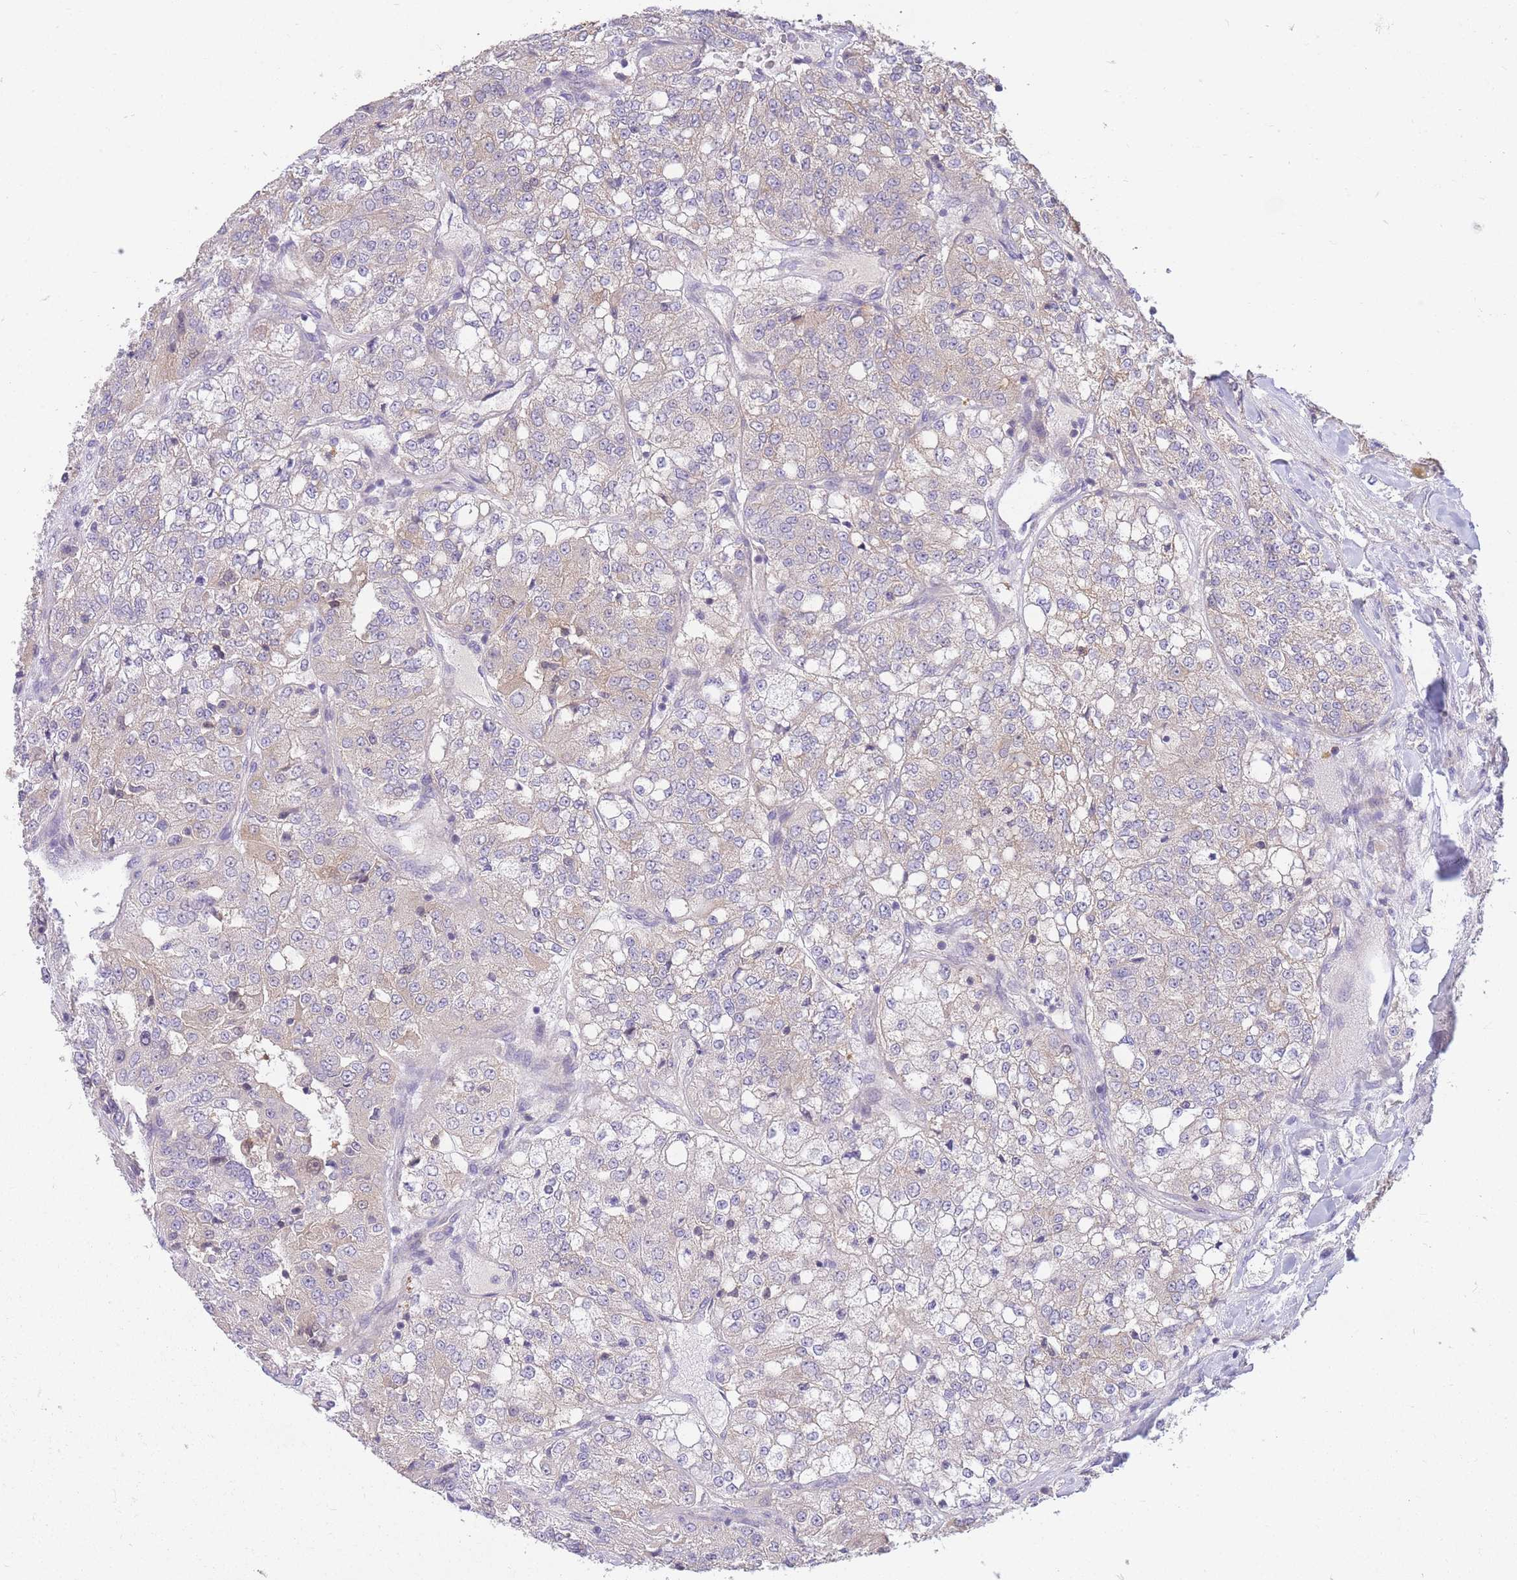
{"staining": {"intensity": "negative", "quantity": "none", "location": "none"}, "tissue": "renal cancer", "cell_type": "Tumor cells", "image_type": "cancer", "snomed": [{"axis": "morphology", "description": "Adenocarcinoma, NOS"}, {"axis": "topography", "description": "Kidney"}], "caption": "DAB (3,3'-diaminobenzidine) immunohistochemical staining of human renal cancer displays no significant staining in tumor cells.", "gene": "OR5T1", "patient": {"sex": "female", "age": 63}}